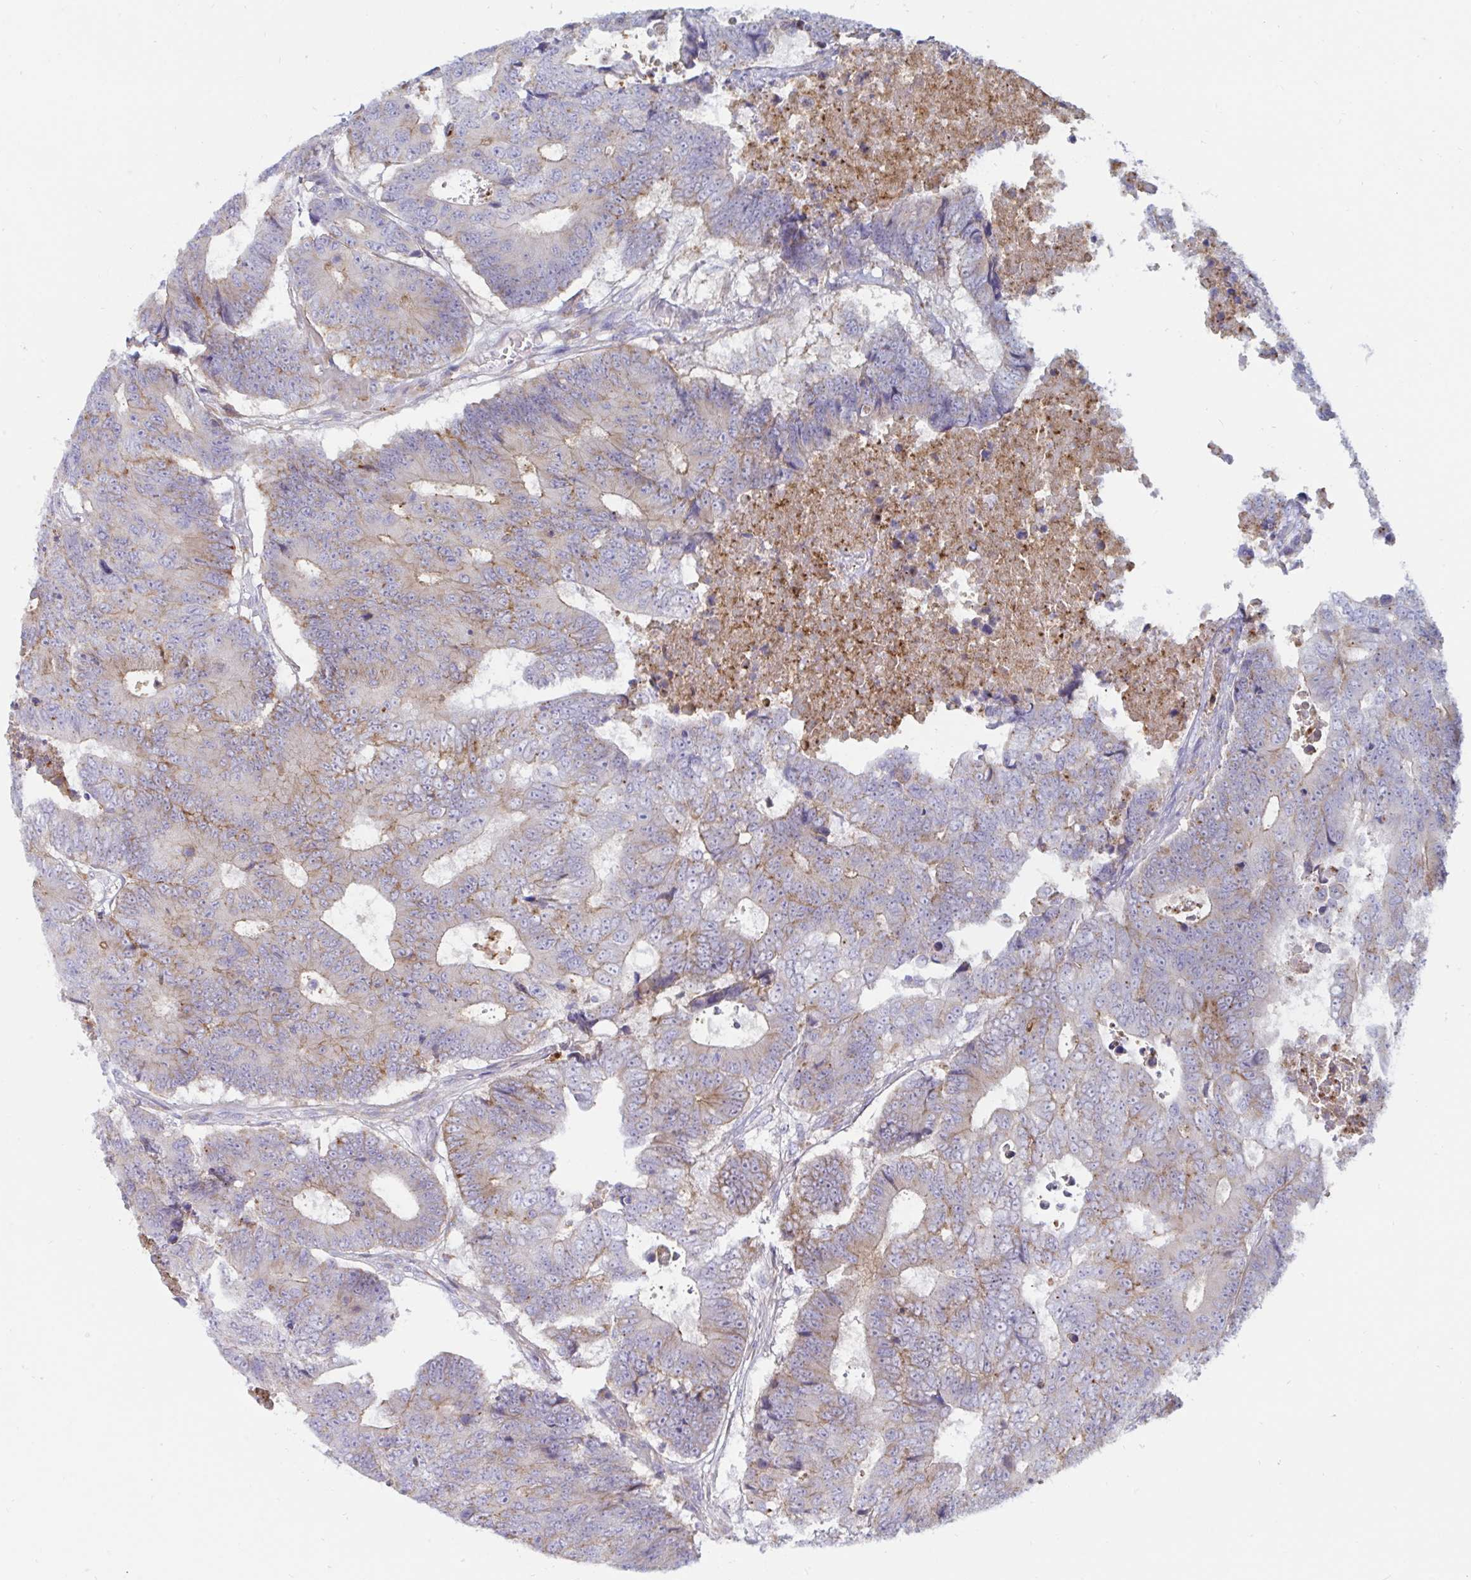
{"staining": {"intensity": "weak", "quantity": "25%-75%", "location": "cytoplasmic/membranous"}, "tissue": "colorectal cancer", "cell_type": "Tumor cells", "image_type": "cancer", "snomed": [{"axis": "morphology", "description": "Adenocarcinoma, NOS"}, {"axis": "topography", "description": "Colon"}], "caption": "Protein analysis of colorectal cancer tissue demonstrates weak cytoplasmic/membranous expression in about 25%-75% of tumor cells.", "gene": "SLC9A6", "patient": {"sex": "female", "age": 48}}